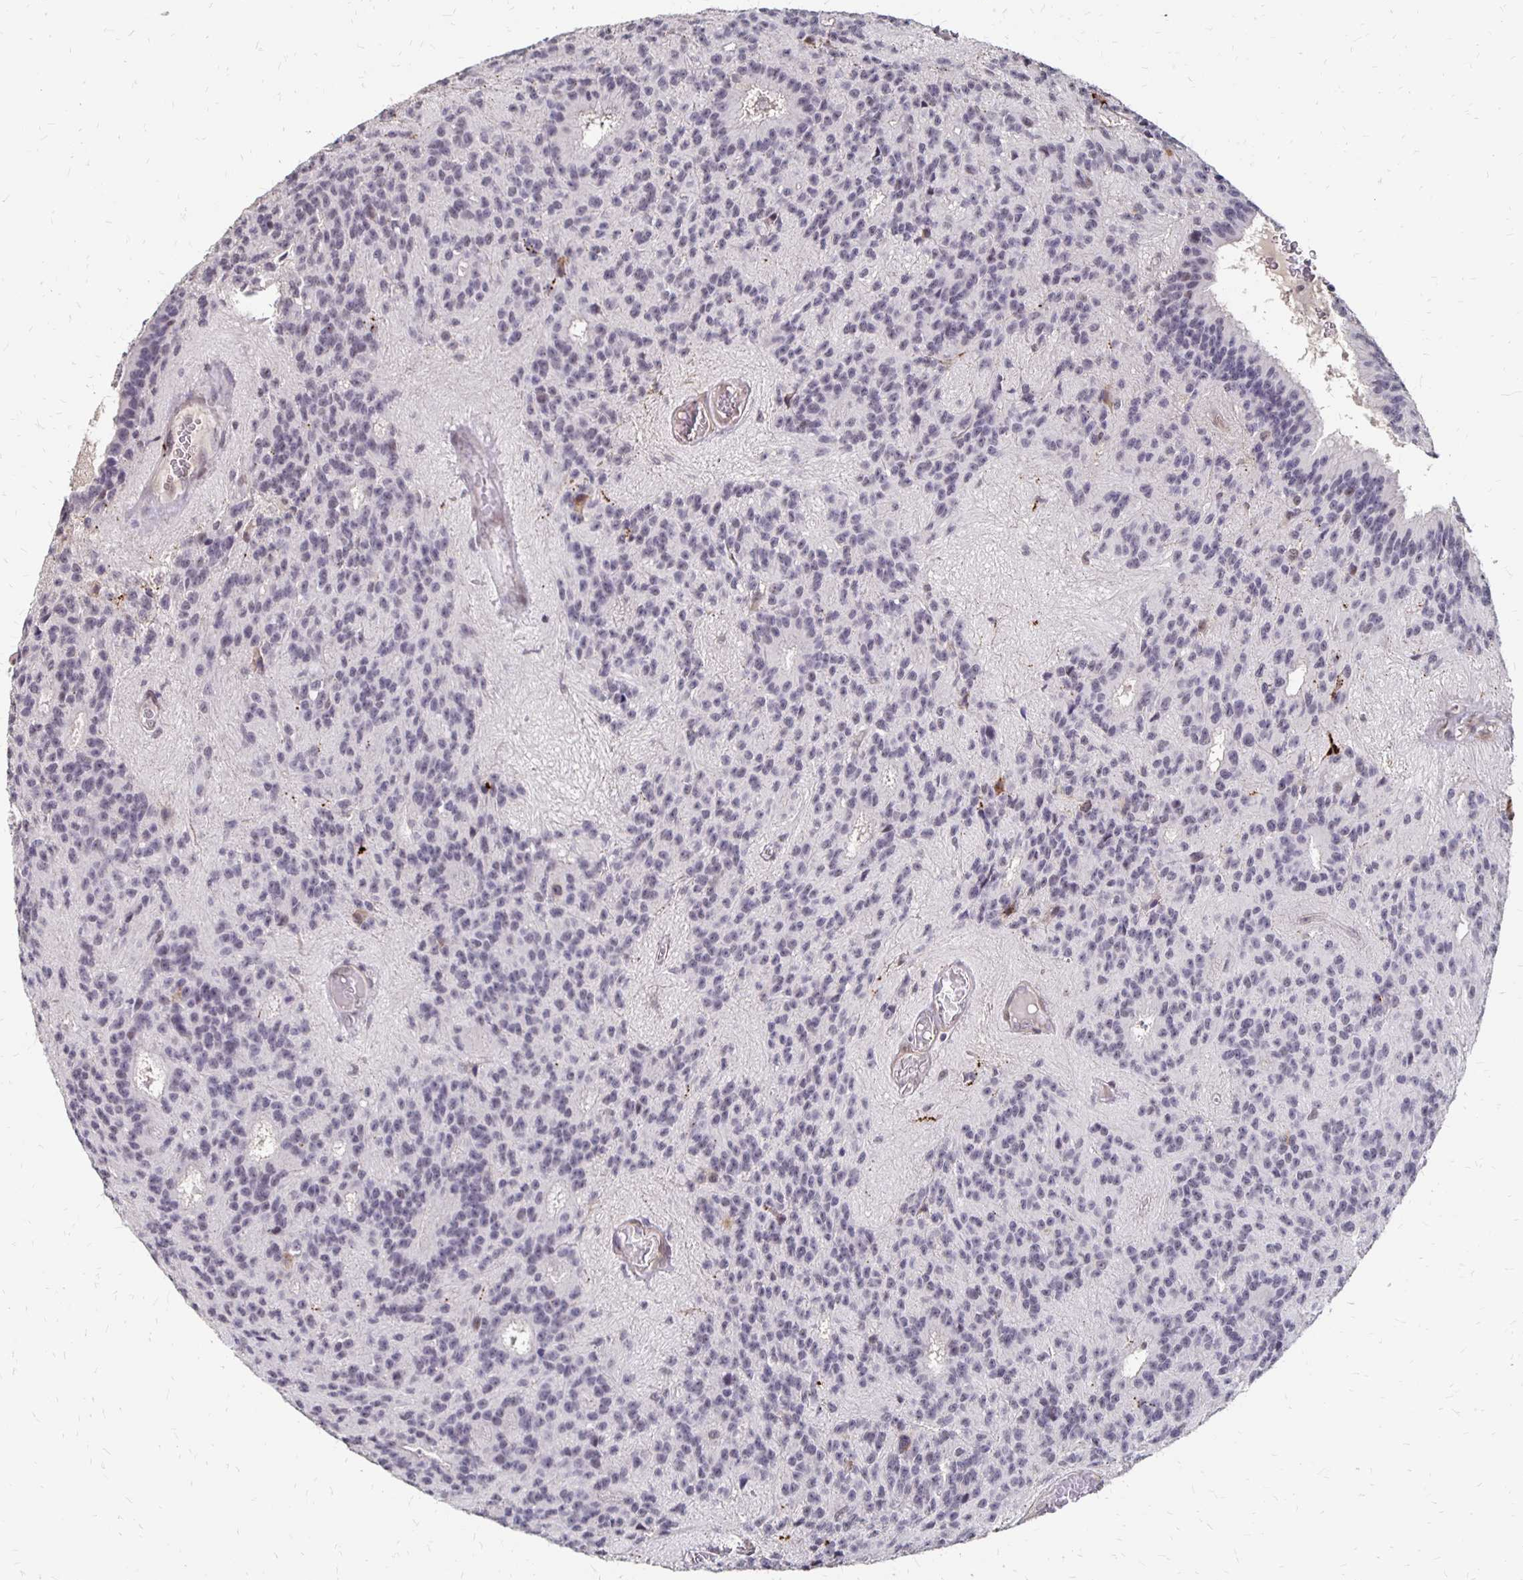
{"staining": {"intensity": "negative", "quantity": "none", "location": "none"}, "tissue": "glioma", "cell_type": "Tumor cells", "image_type": "cancer", "snomed": [{"axis": "morphology", "description": "Glioma, malignant, Low grade"}, {"axis": "topography", "description": "Brain"}], "caption": "Tumor cells are negative for brown protein staining in malignant glioma (low-grade).", "gene": "CLASRP", "patient": {"sex": "male", "age": 31}}